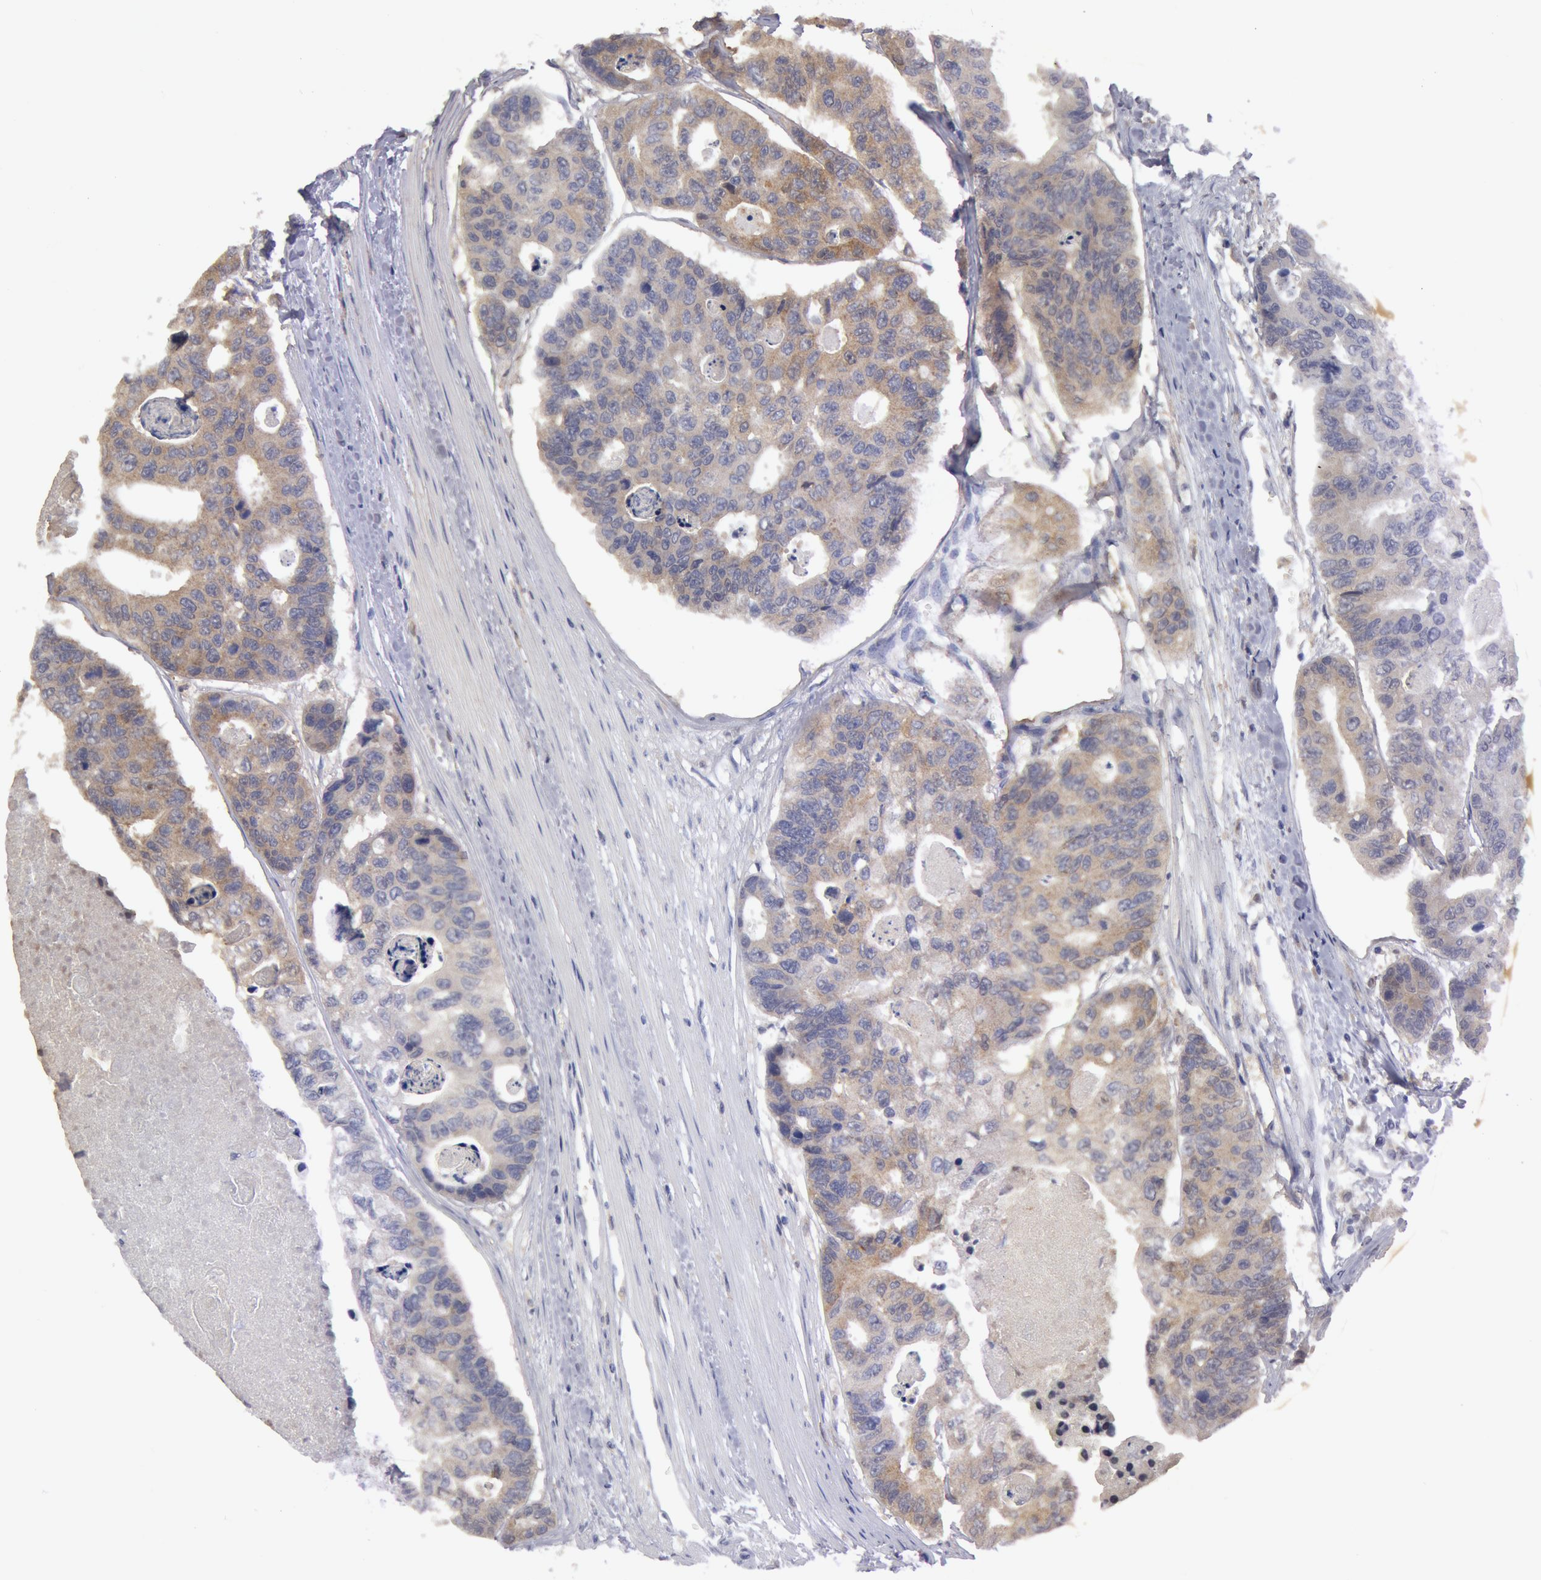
{"staining": {"intensity": "moderate", "quantity": ">75%", "location": "cytoplasmic/membranous"}, "tissue": "colorectal cancer", "cell_type": "Tumor cells", "image_type": "cancer", "snomed": [{"axis": "morphology", "description": "Adenocarcinoma, NOS"}, {"axis": "topography", "description": "Colon"}], "caption": "Immunohistochemistry micrograph of neoplastic tissue: adenocarcinoma (colorectal) stained using IHC demonstrates medium levels of moderate protein expression localized specifically in the cytoplasmic/membranous of tumor cells, appearing as a cytoplasmic/membranous brown color.", "gene": "SYK", "patient": {"sex": "female", "age": 86}}